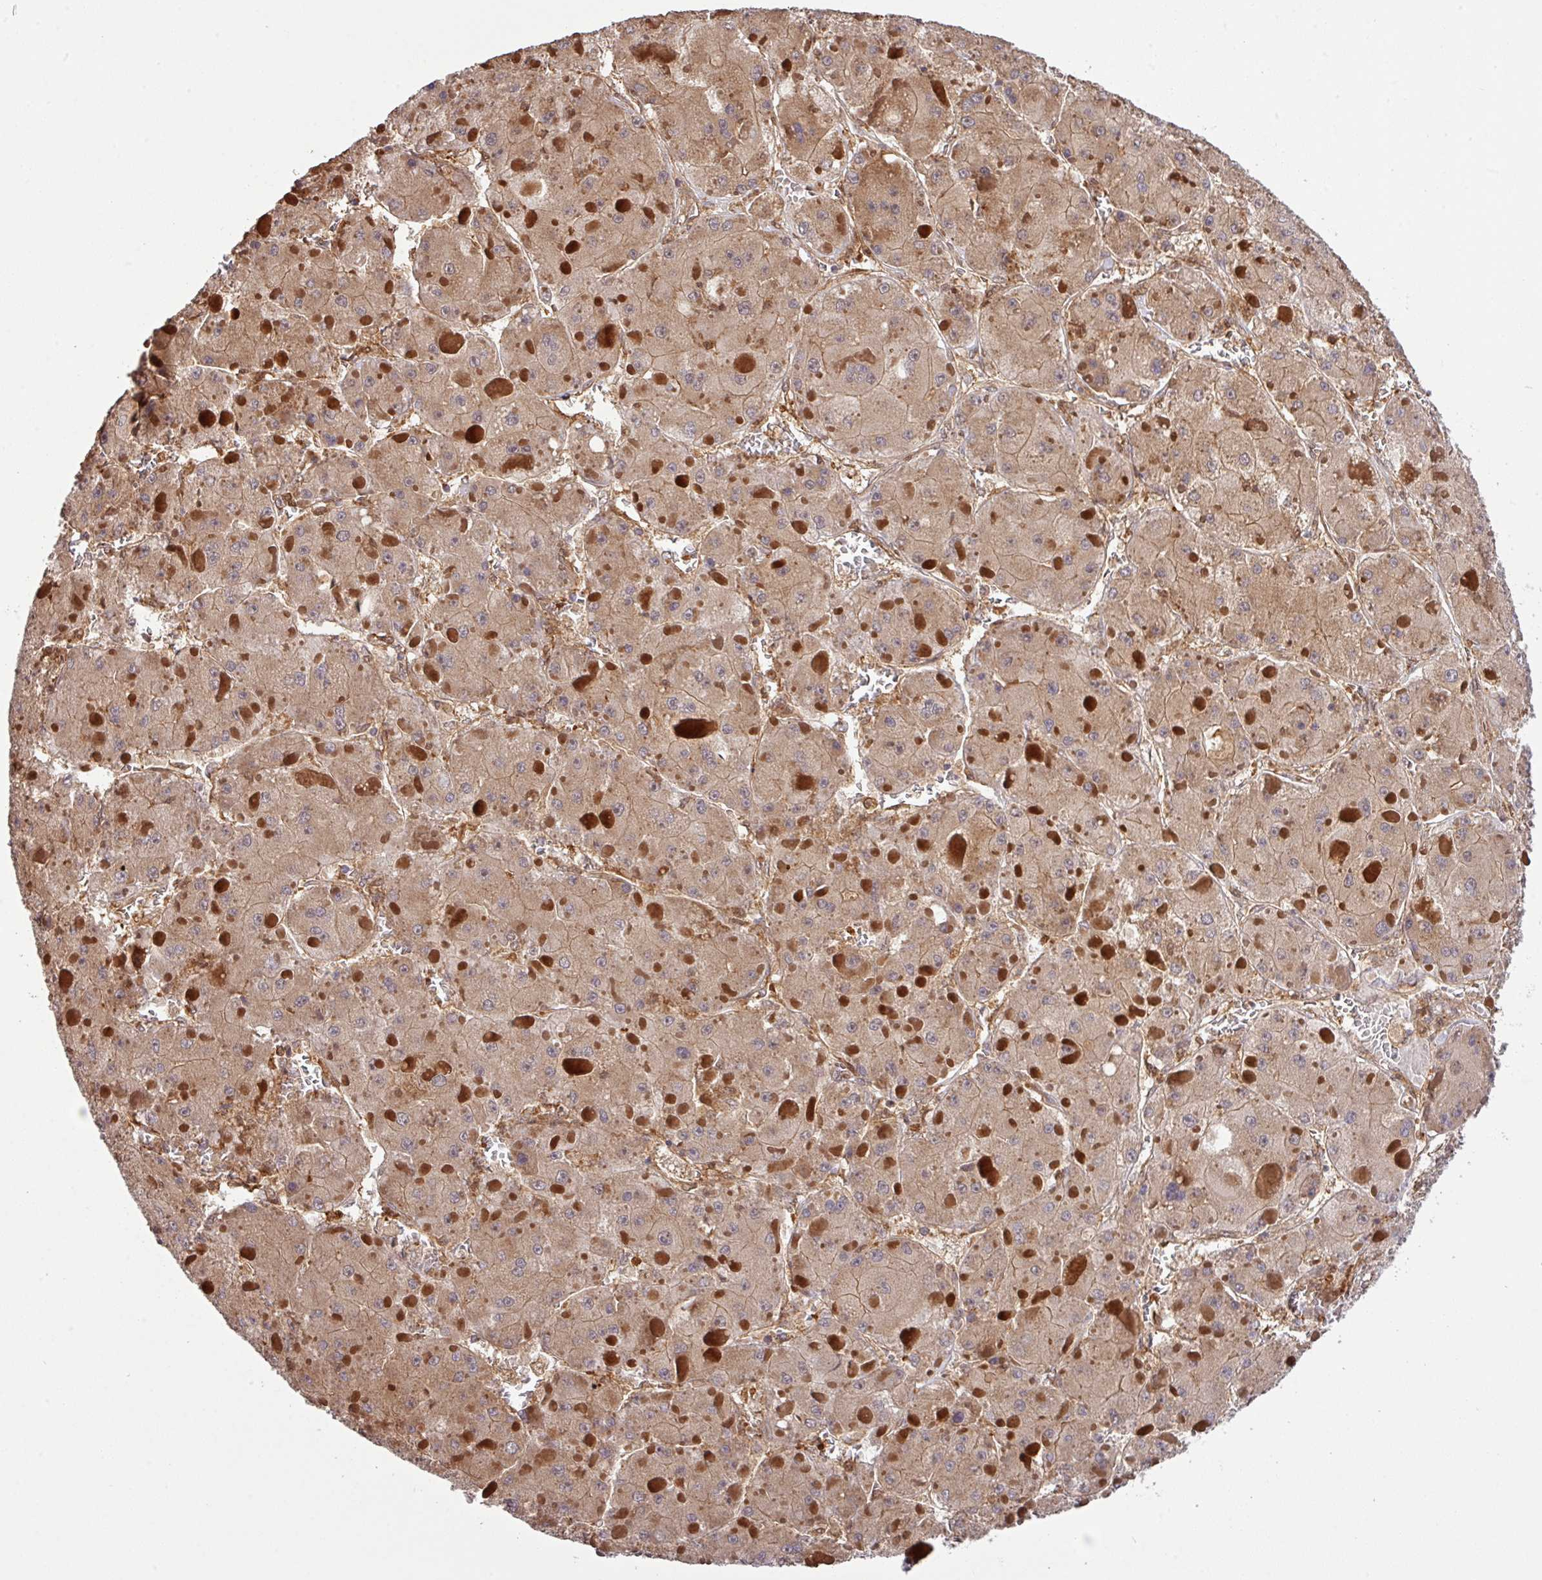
{"staining": {"intensity": "moderate", "quantity": ">75%", "location": "cytoplasmic/membranous"}, "tissue": "liver cancer", "cell_type": "Tumor cells", "image_type": "cancer", "snomed": [{"axis": "morphology", "description": "Carcinoma, Hepatocellular, NOS"}, {"axis": "topography", "description": "Liver"}], "caption": "A brown stain shows moderate cytoplasmic/membranous staining of a protein in liver hepatocellular carcinoma tumor cells.", "gene": "ARPIN", "patient": {"sex": "female", "age": 73}}